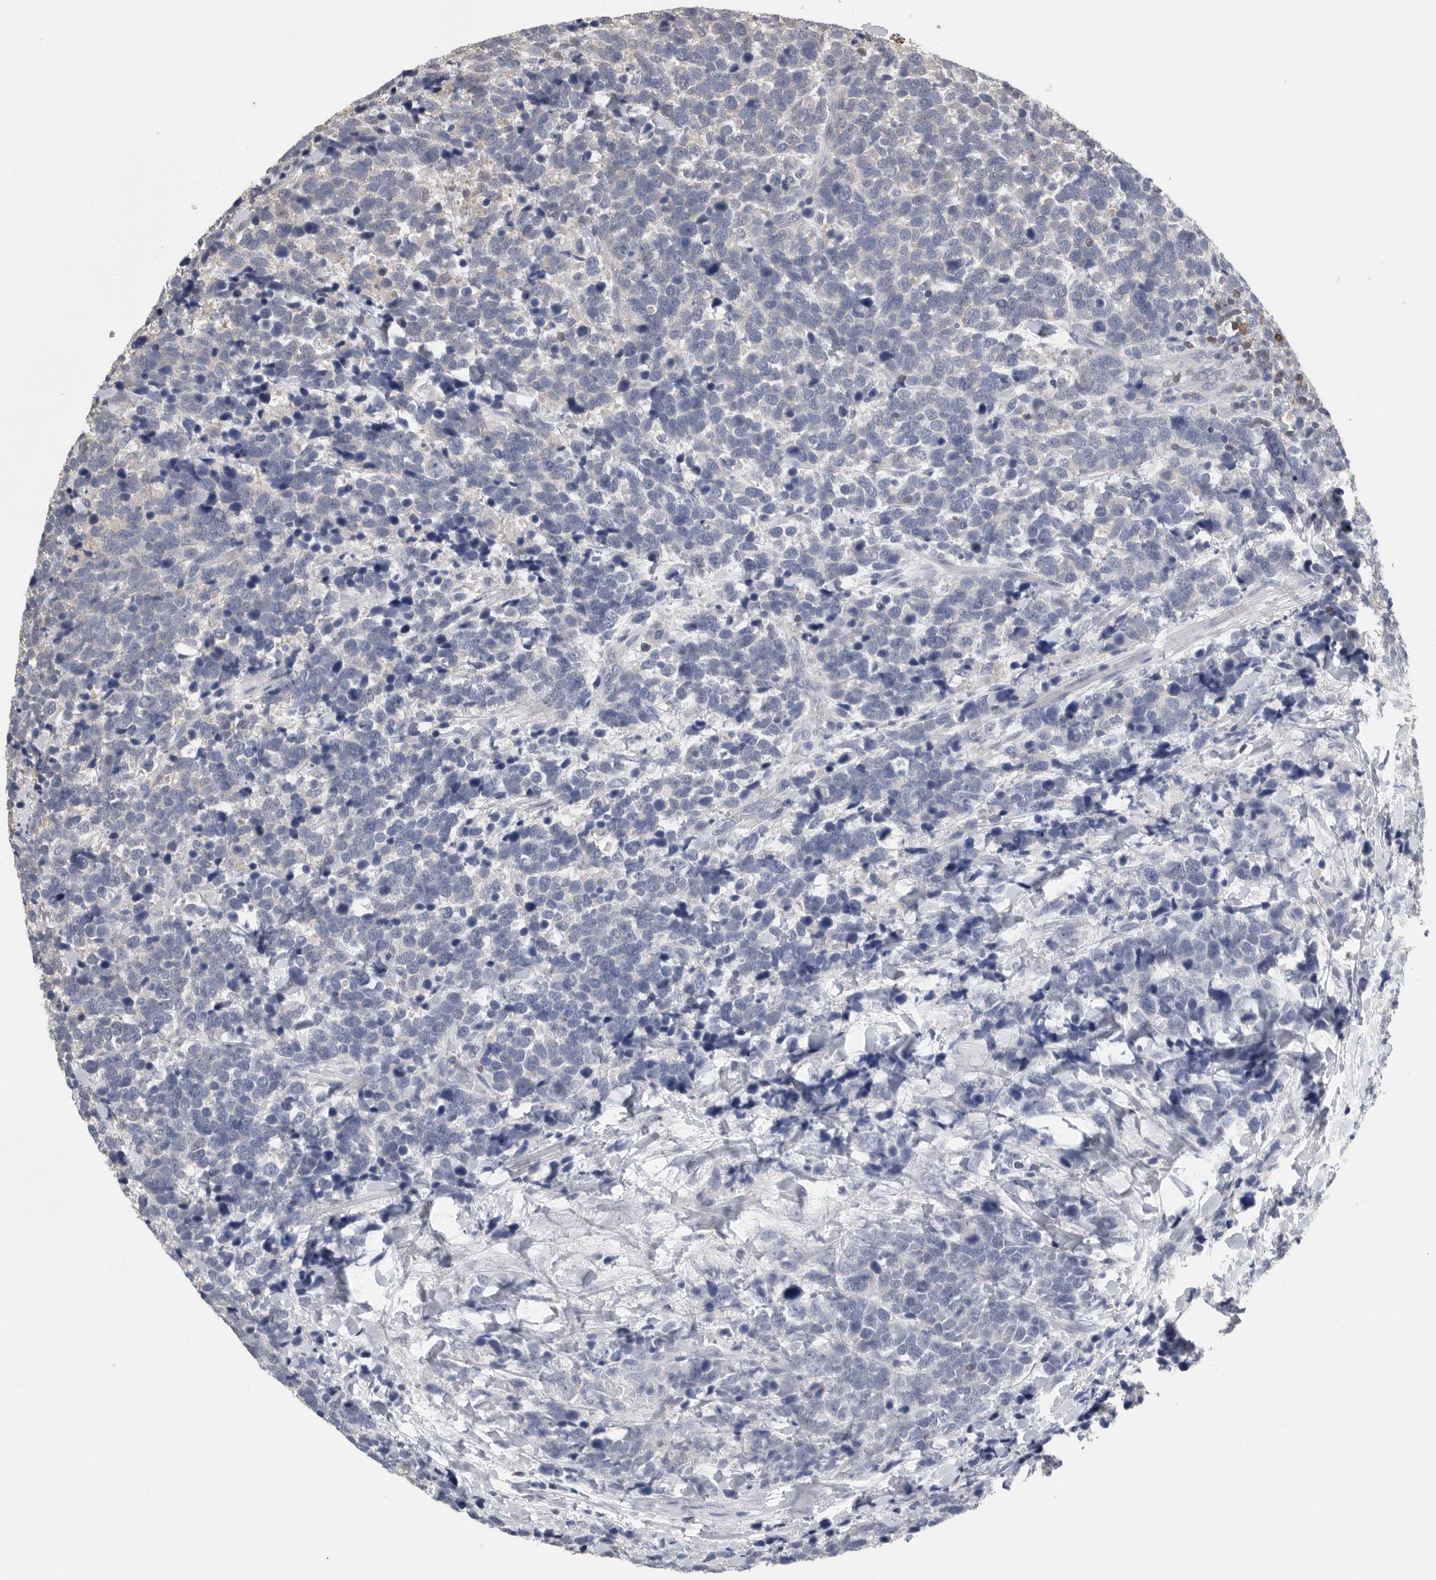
{"staining": {"intensity": "negative", "quantity": "none", "location": "none"}, "tissue": "urothelial cancer", "cell_type": "Tumor cells", "image_type": "cancer", "snomed": [{"axis": "morphology", "description": "Urothelial carcinoma, High grade"}, {"axis": "topography", "description": "Urinary bladder"}], "caption": "A photomicrograph of human urothelial cancer is negative for staining in tumor cells. (IHC, brightfield microscopy, high magnification).", "gene": "PDCD4", "patient": {"sex": "female", "age": 82}}